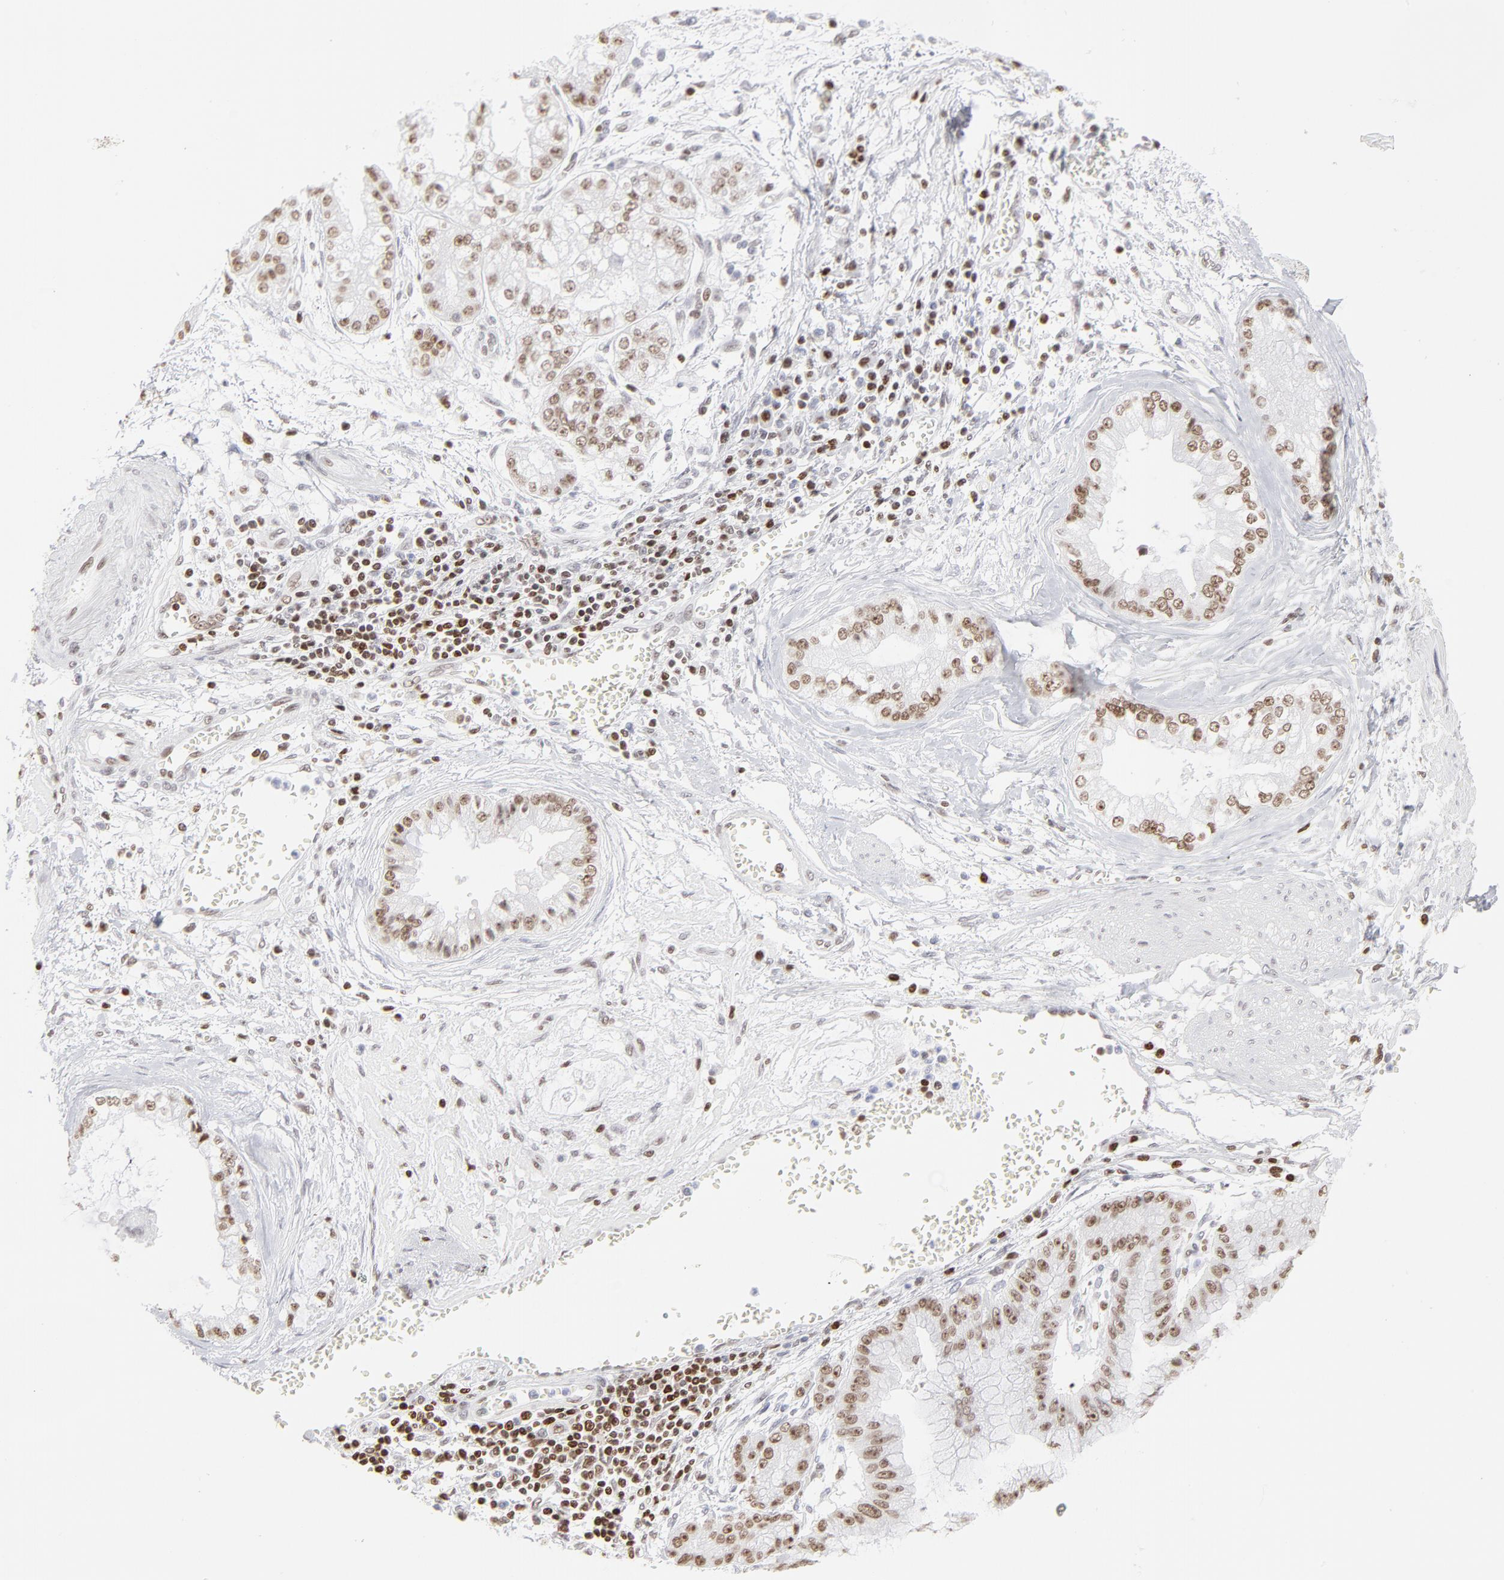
{"staining": {"intensity": "moderate", "quantity": ">75%", "location": "nuclear"}, "tissue": "liver cancer", "cell_type": "Tumor cells", "image_type": "cancer", "snomed": [{"axis": "morphology", "description": "Cholangiocarcinoma"}, {"axis": "topography", "description": "Liver"}], "caption": "Liver cancer stained with a protein marker exhibits moderate staining in tumor cells.", "gene": "PARP1", "patient": {"sex": "female", "age": 79}}